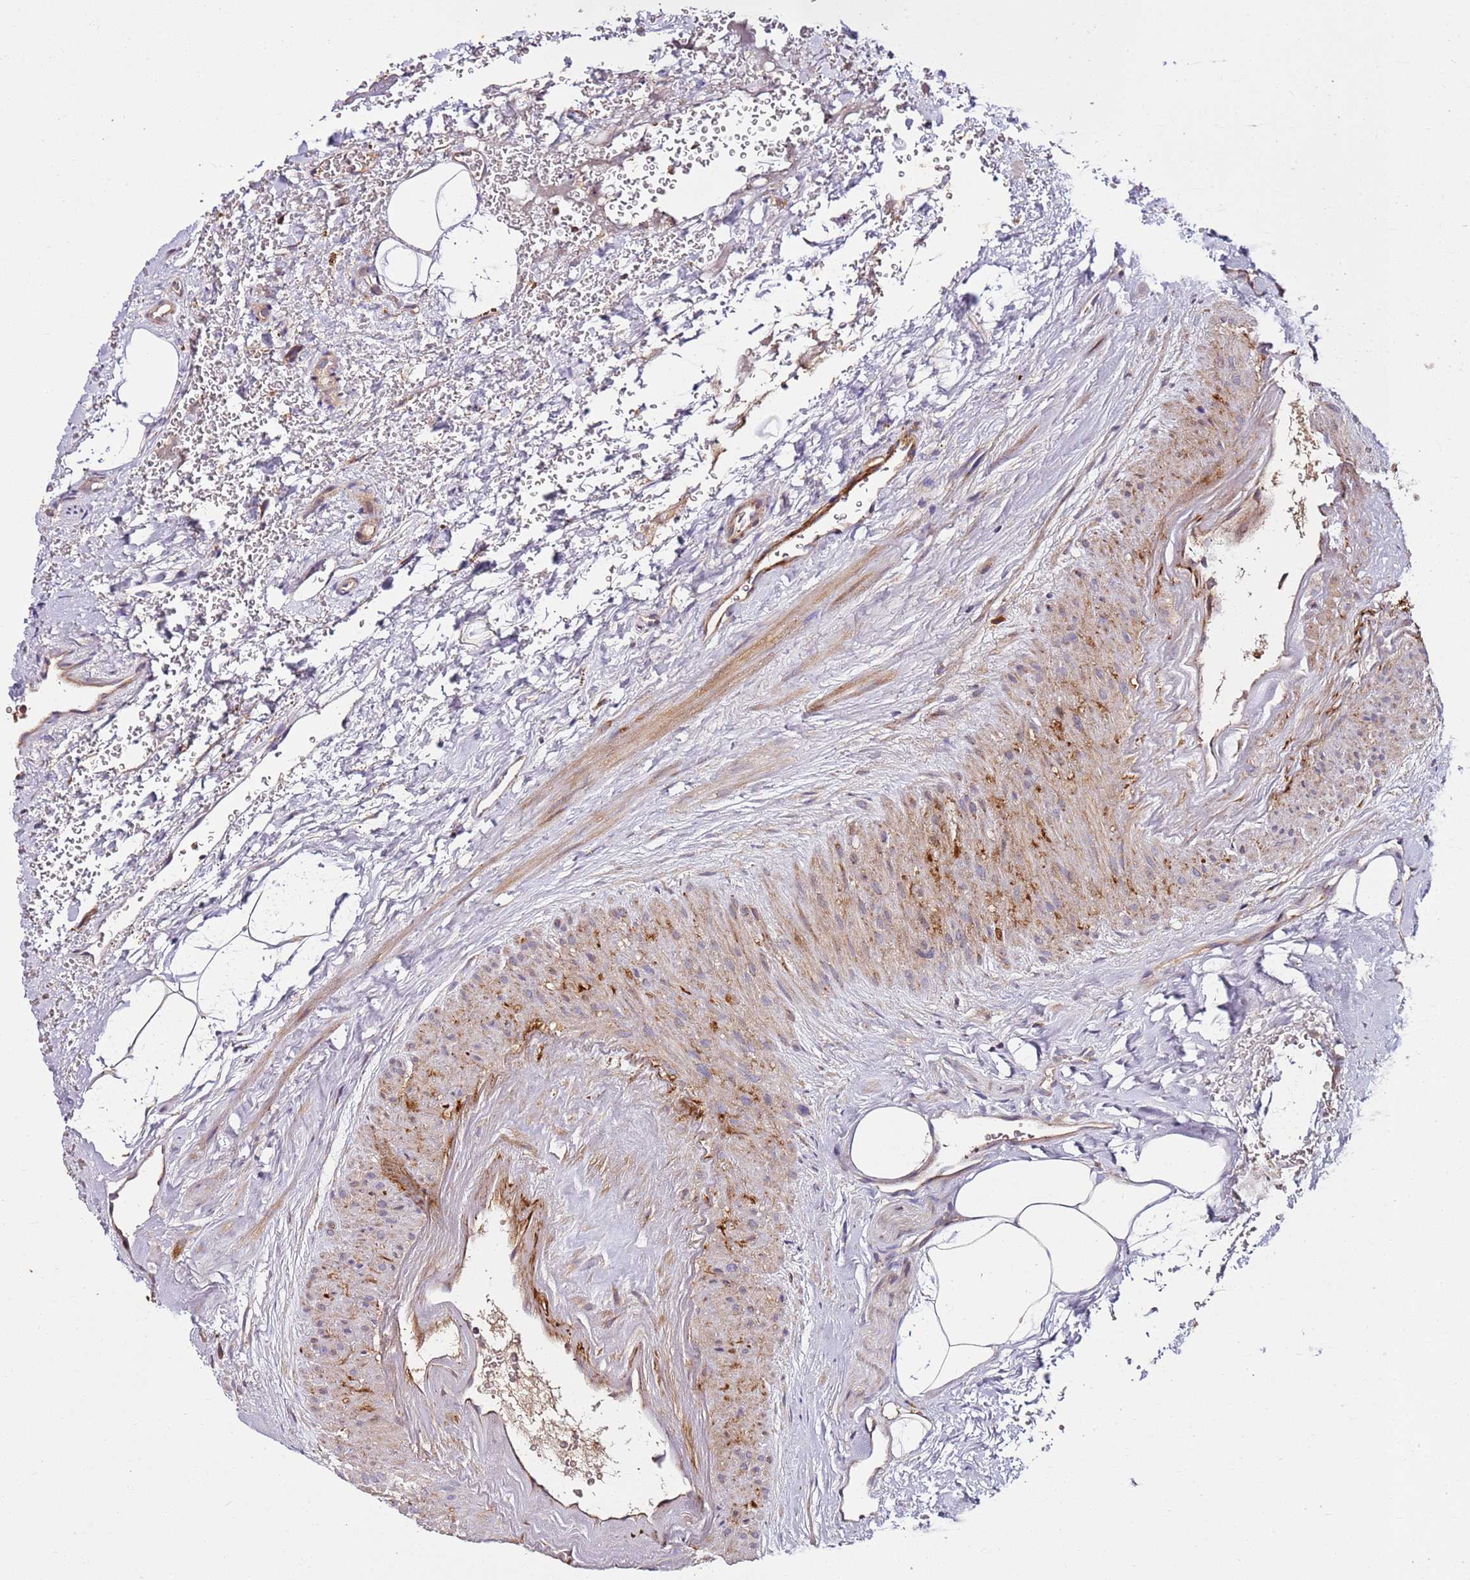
{"staining": {"intensity": "weak", "quantity": "25%-75%", "location": "cytoplasmic/membranous"}, "tissue": "seminal vesicle", "cell_type": "Glandular cells", "image_type": "normal", "snomed": [{"axis": "morphology", "description": "Normal tissue, NOS"}, {"axis": "topography", "description": "Prostate"}, {"axis": "topography", "description": "Seminal veicle"}], "caption": "Seminal vesicle stained with DAB (3,3'-diaminobenzidine) IHC displays low levels of weak cytoplasmic/membranous positivity in approximately 25%-75% of glandular cells. (Stains: DAB (3,3'-diaminobenzidine) in brown, nuclei in blue, Microscopy: brightfield microscopy at high magnification).", "gene": "KRTAP21", "patient": {"sex": "male", "age": 68}}